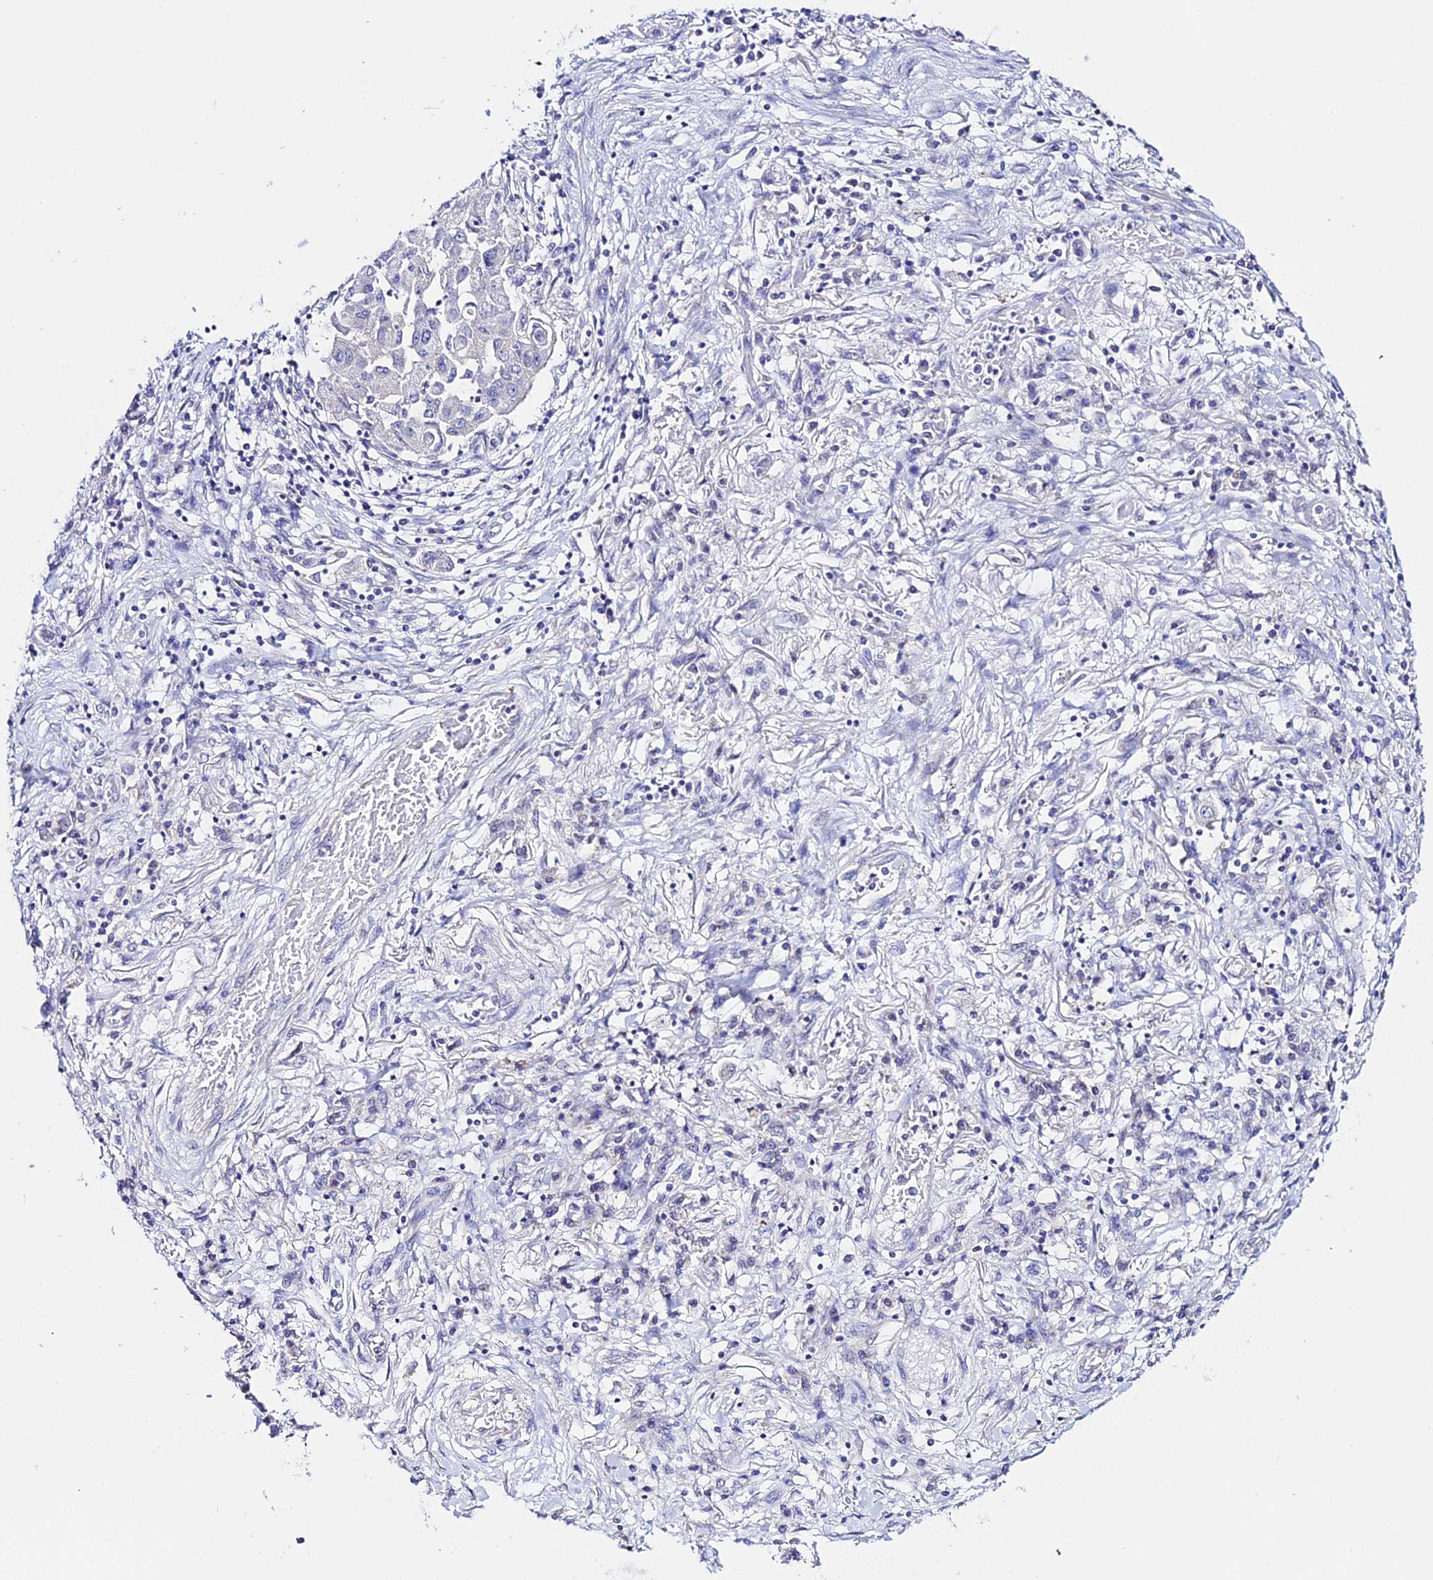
{"staining": {"intensity": "negative", "quantity": "none", "location": "none"}, "tissue": "lung cancer", "cell_type": "Tumor cells", "image_type": "cancer", "snomed": [{"axis": "morphology", "description": "Squamous cell carcinoma, NOS"}, {"axis": "topography", "description": "Lung"}], "caption": "DAB (3,3'-diaminobenzidine) immunohistochemical staining of human lung cancer reveals no significant positivity in tumor cells.", "gene": "ATG16L2", "patient": {"sex": "male", "age": 74}}